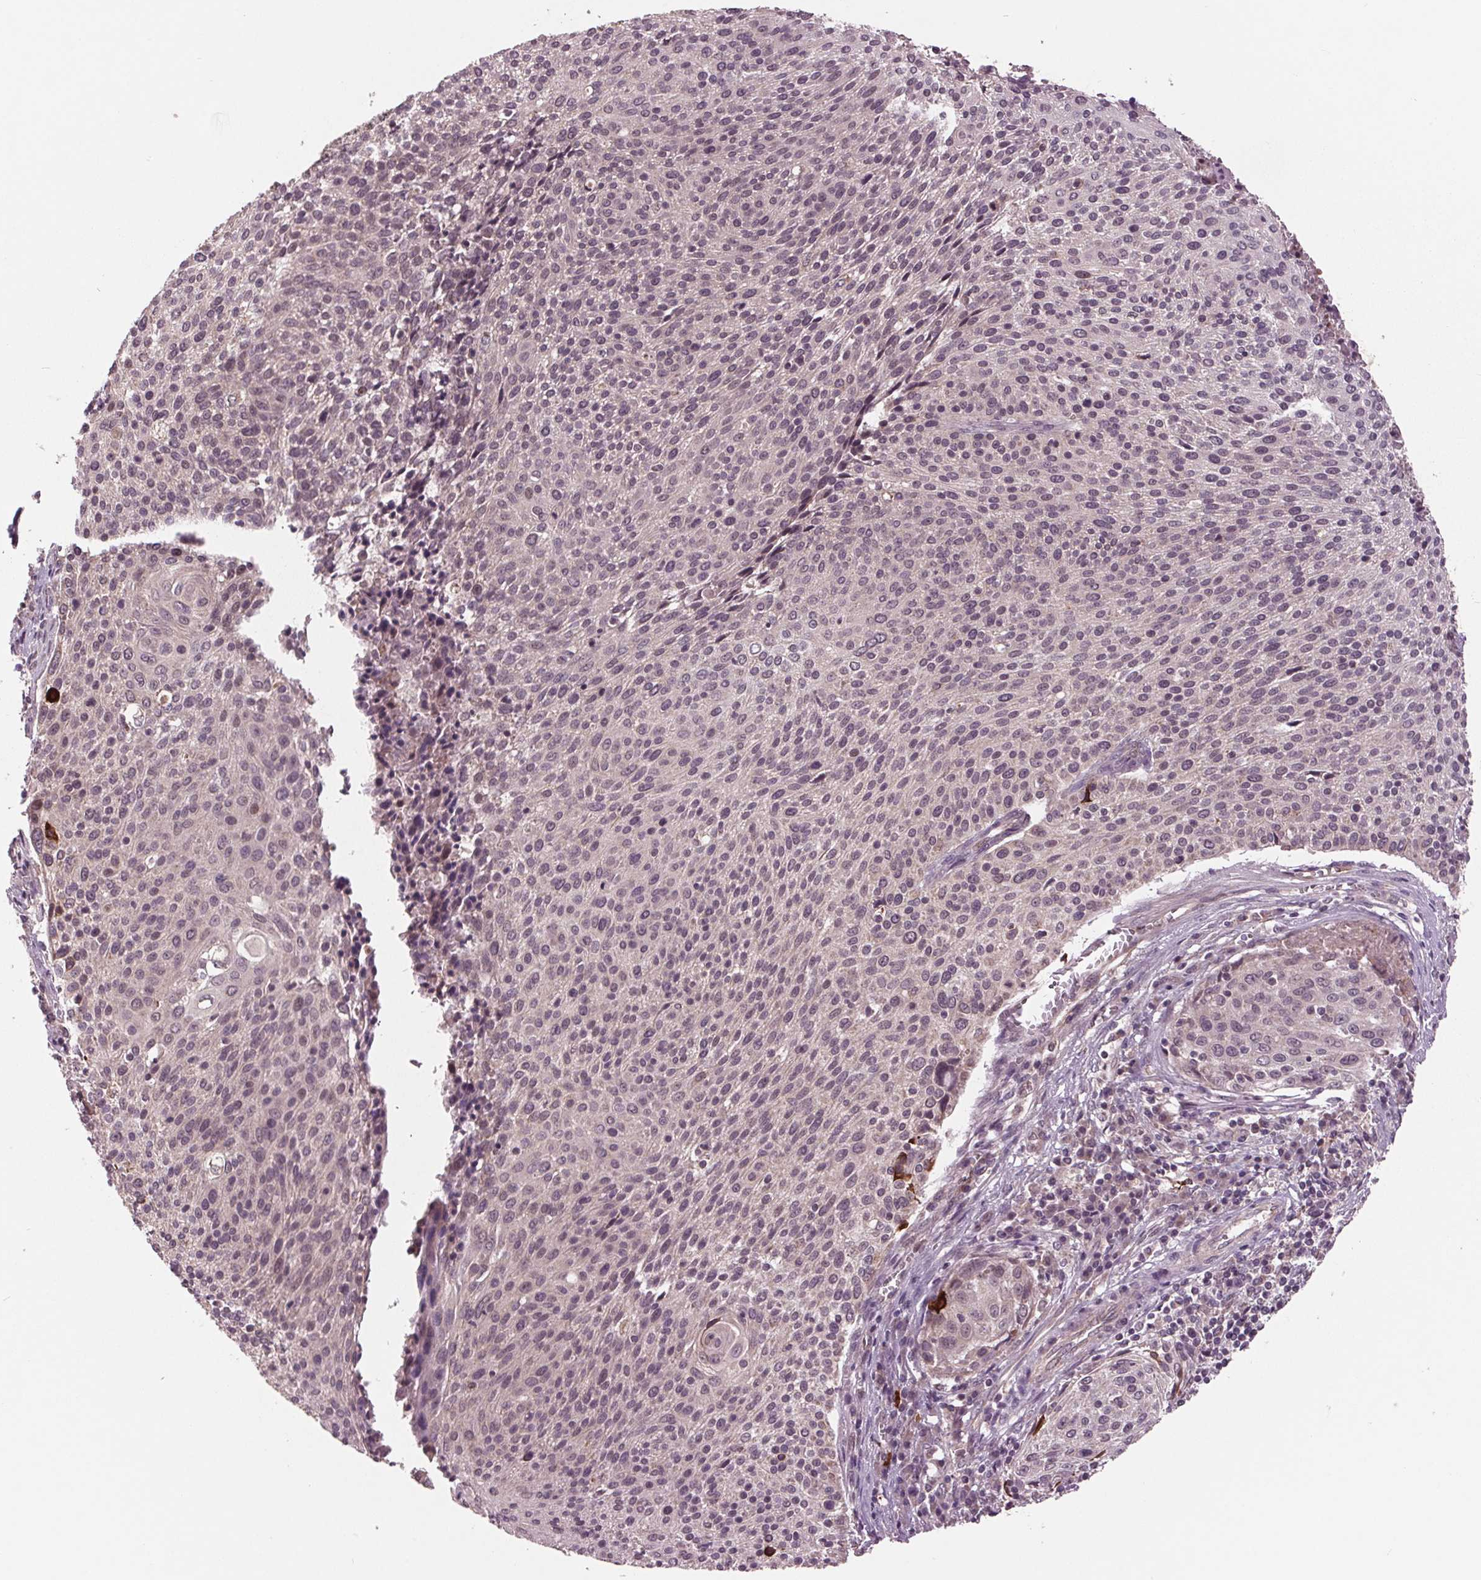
{"staining": {"intensity": "negative", "quantity": "none", "location": "none"}, "tissue": "cervical cancer", "cell_type": "Tumor cells", "image_type": "cancer", "snomed": [{"axis": "morphology", "description": "Squamous cell carcinoma, NOS"}, {"axis": "topography", "description": "Cervix"}], "caption": "This is an IHC micrograph of cervical squamous cell carcinoma. There is no positivity in tumor cells.", "gene": "MAPK8", "patient": {"sex": "female", "age": 31}}